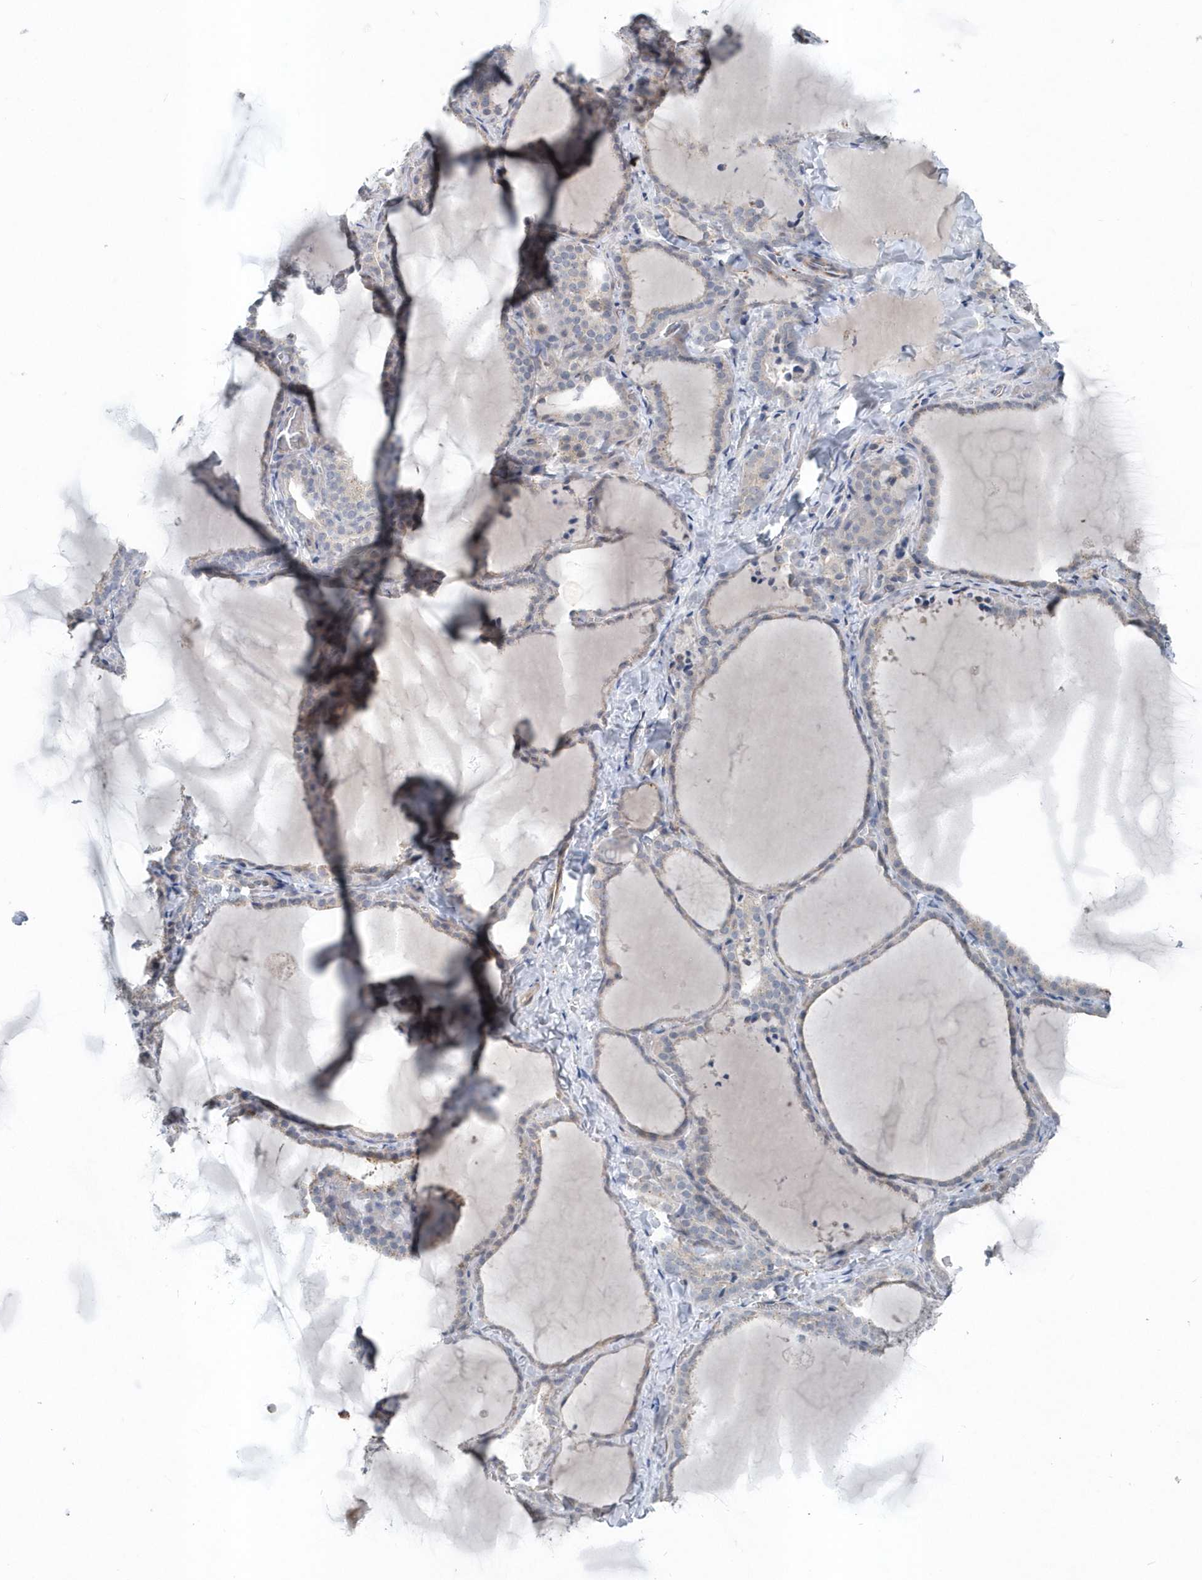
{"staining": {"intensity": "weak", "quantity": "<25%", "location": "cytoplasmic/membranous"}, "tissue": "thyroid gland", "cell_type": "Glandular cells", "image_type": "normal", "snomed": [{"axis": "morphology", "description": "Normal tissue, NOS"}, {"axis": "topography", "description": "Thyroid gland"}], "caption": "A high-resolution micrograph shows IHC staining of unremarkable thyroid gland, which reveals no significant expression in glandular cells.", "gene": "MCC", "patient": {"sex": "female", "age": 22}}